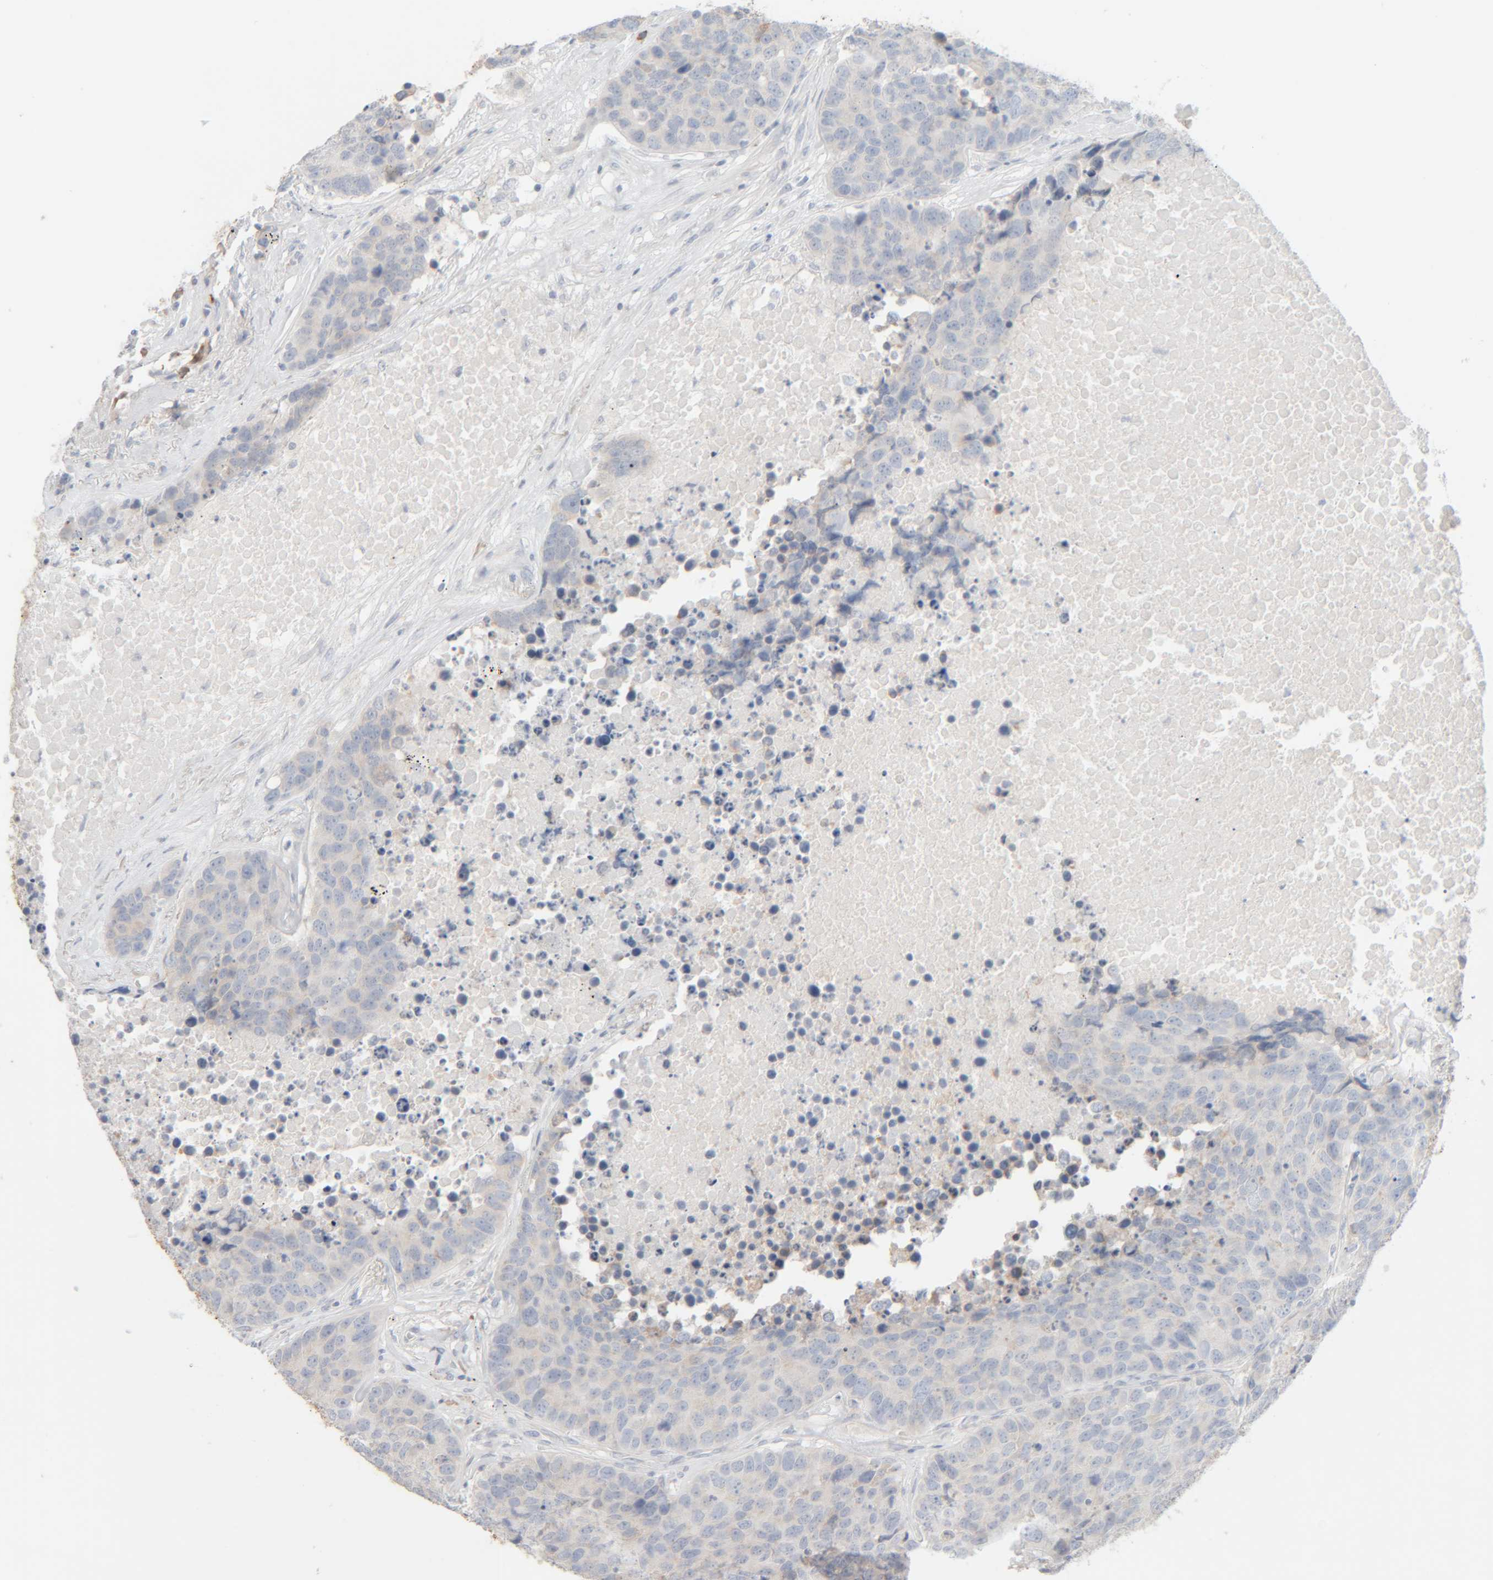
{"staining": {"intensity": "negative", "quantity": "none", "location": "none"}, "tissue": "carcinoid", "cell_type": "Tumor cells", "image_type": "cancer", "snomed": [{"axis": "morphology", "description": "Carcinoid, malignant, NOS"}, {"axis": "topography", "description": "Lung"}], "caption": "A micrograph of carcinoid stained for a protein reveals no brown staining in tumor cells.", "gene": "RIDA", "patient": {"sex": "male", "age": 60}}